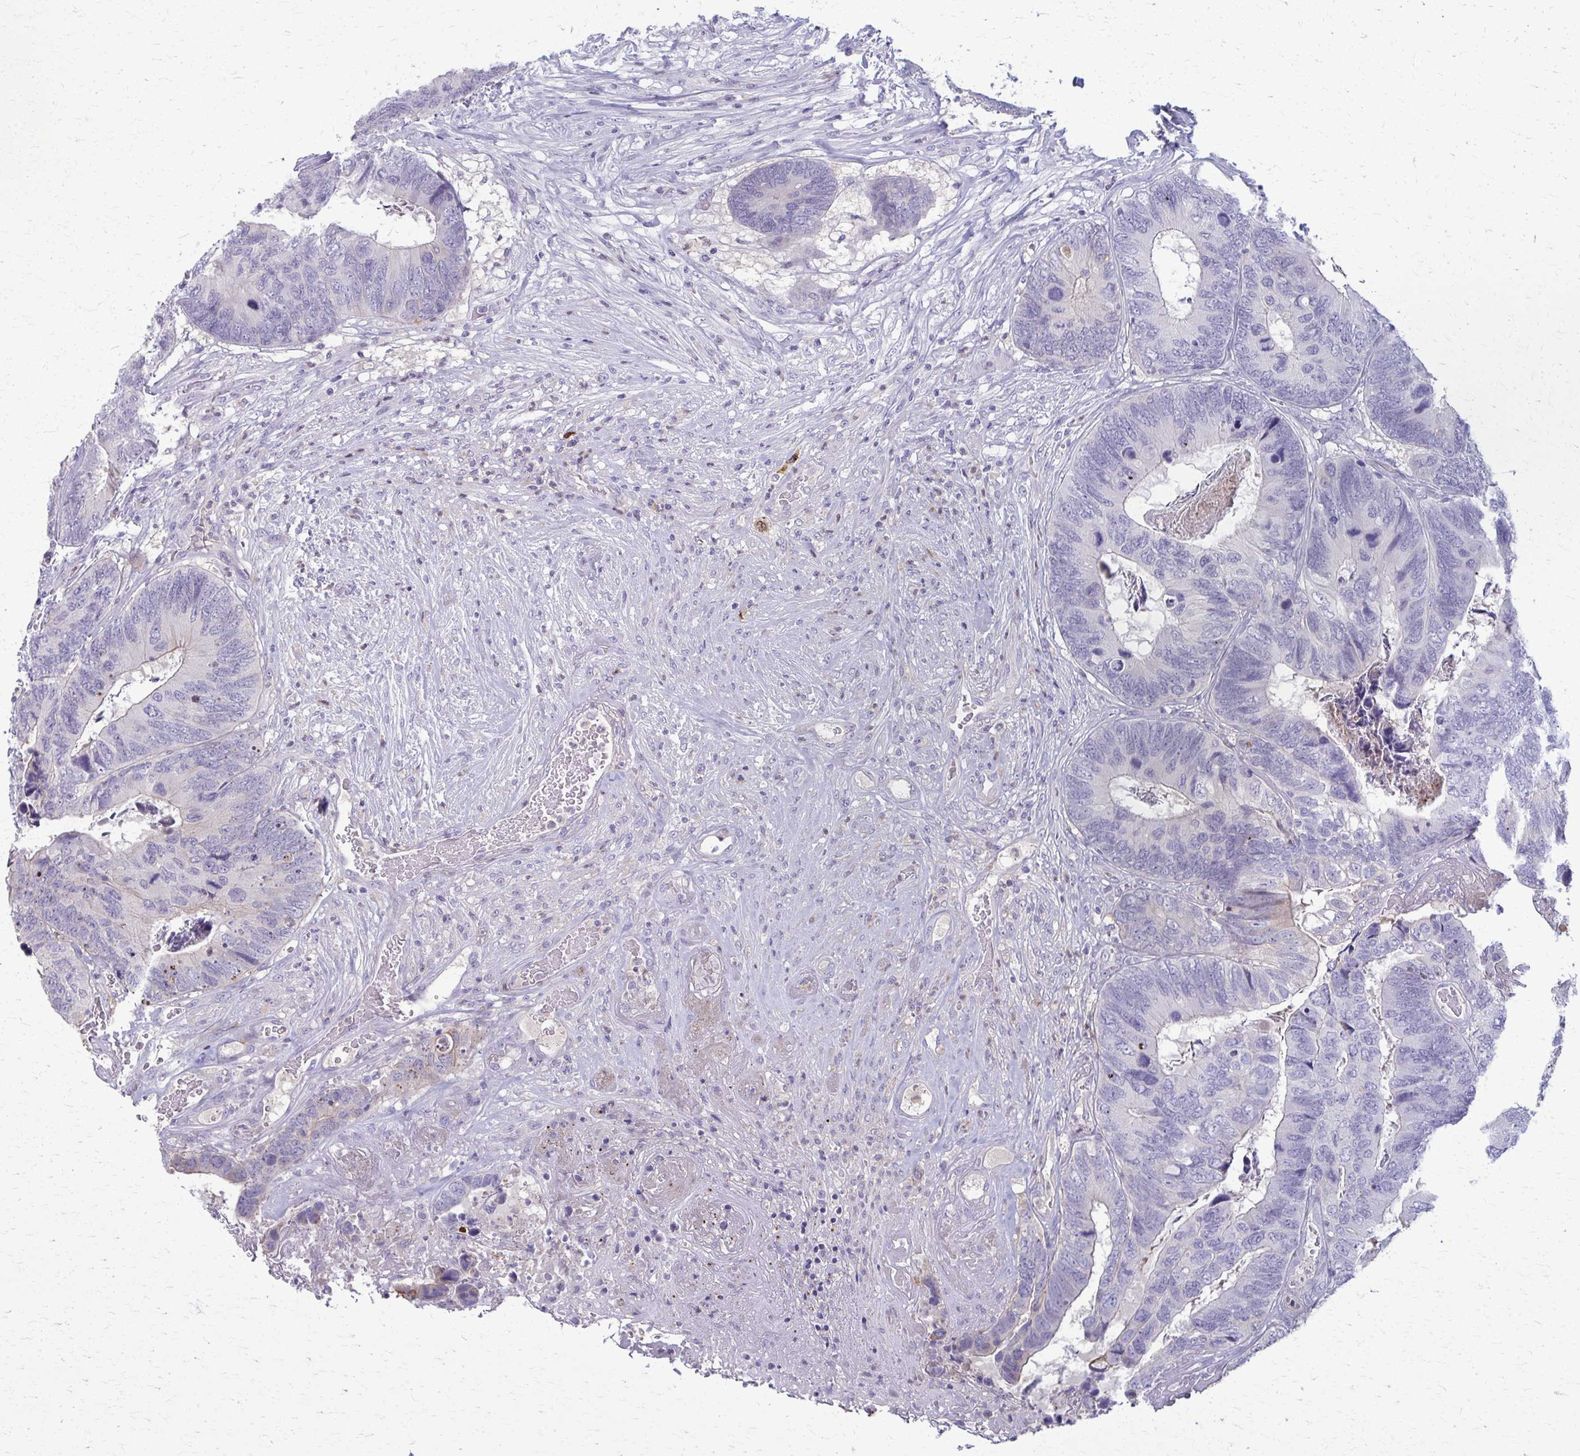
{"staining": {"intensity": "weak", "quantity": "<25%", "location": "cytoplasmic/membranous"}, "tissue": "colorectal cancer", "cell_type": "Tumor cells", "image_type": "cancer", "snomed": [{"axis": "morphology", "description": "Adenocarcinoma, NOS"}, {"axis": "topography", "description": "Colon"}], "caption": "Micrograph shows no protein positivity in tumor cells of colorectal cancer tissue. Brightfield microscopy of immunohistochemistry stained with DAB (3,3'-diaminobenzidine) (brown) and hematoxylin (blue), captured at high magnification.", "gene": "OR4M1", "patient": {"sex": "female", "age": 67}}